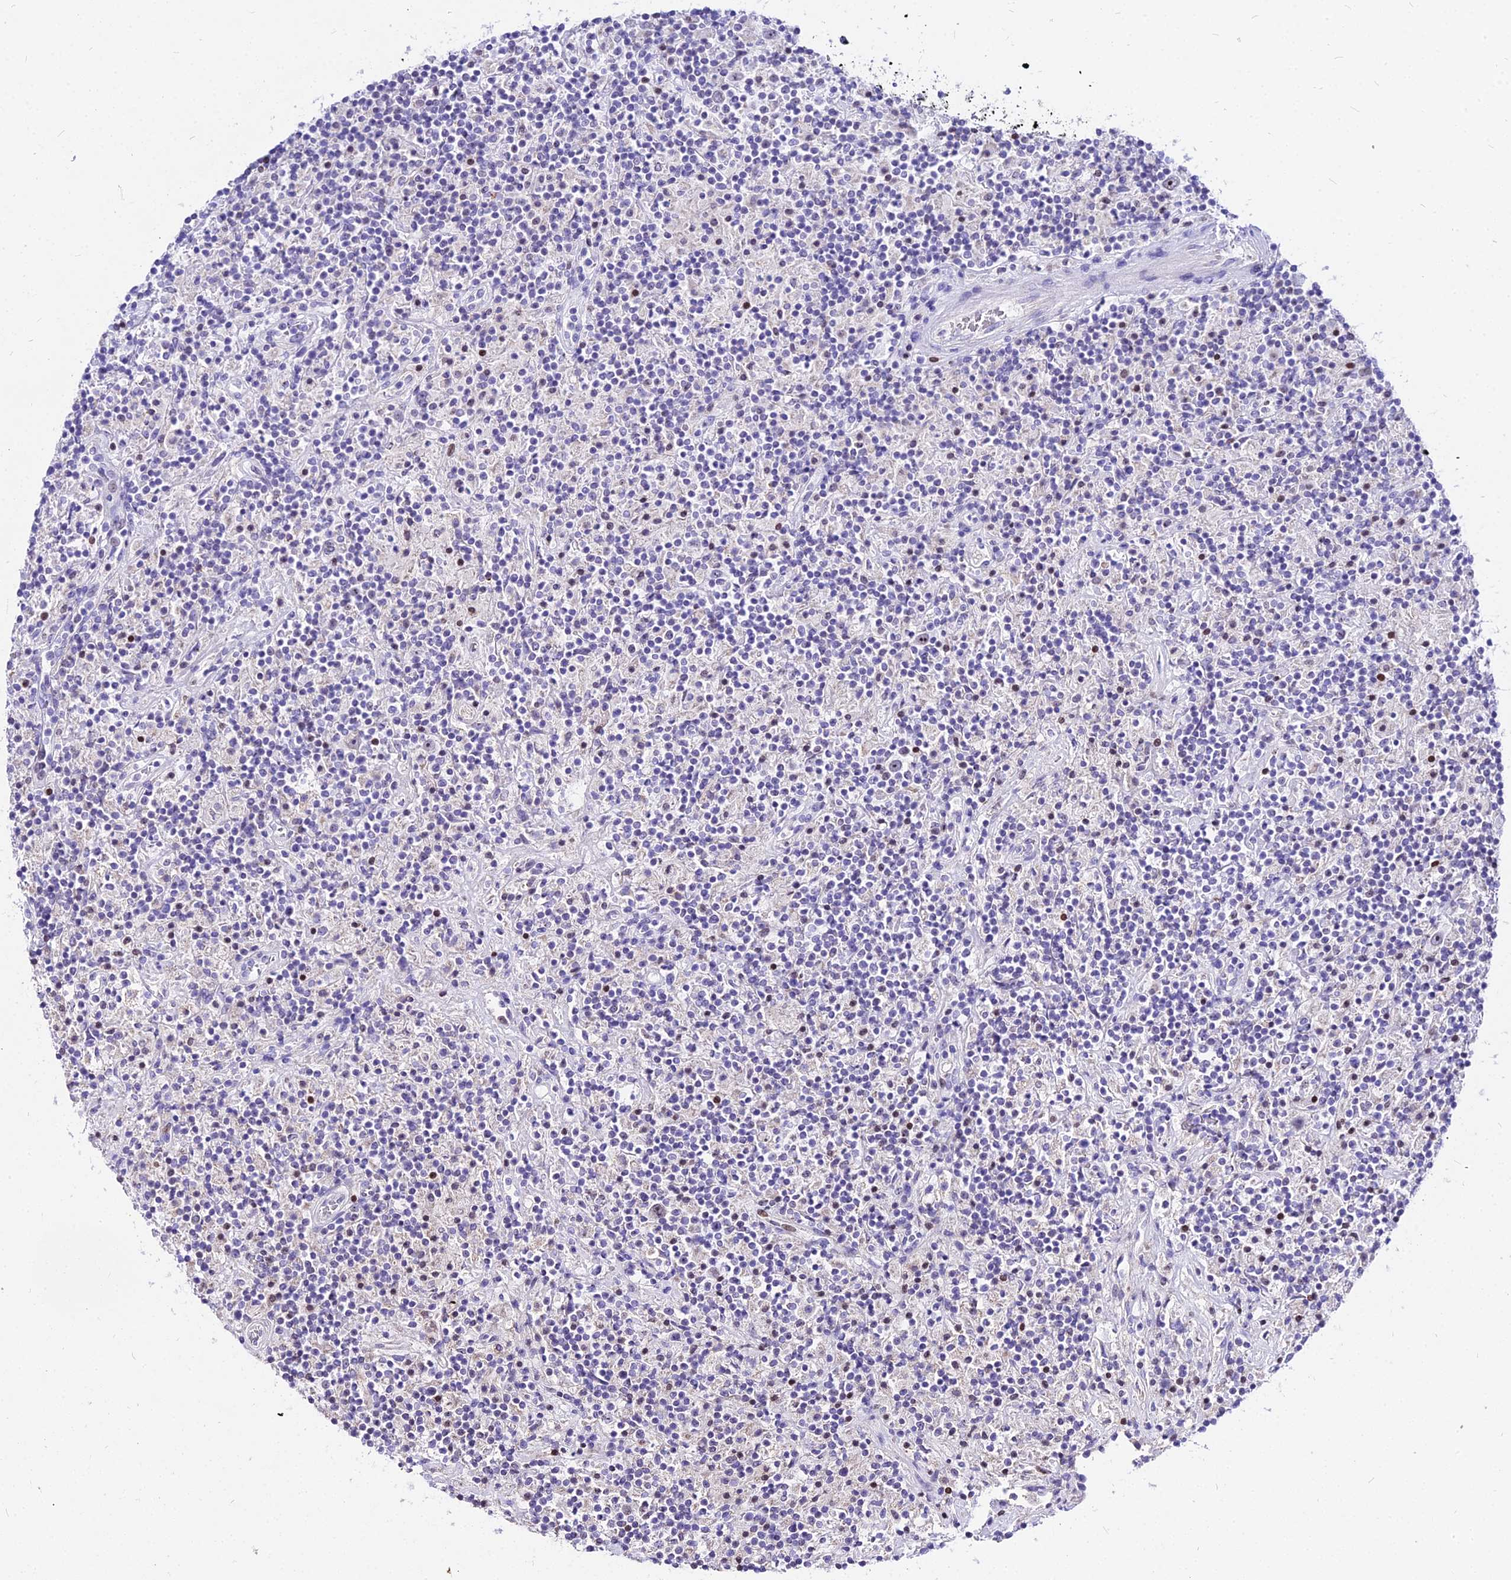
{"staining": {"intensity": "negative", "quantity": "none", "location": "none"}, "tissue": "lymphoma", "cell_type": "Tumor cells", "image_type": "cancer", "snomed": [{"axis": "morphology", "description": "Hodgkin's disease, NOS"}, {"axis": "topography", "description": "Lymph node"}], "caption": "DAB immunohistochemical staining of human lymphoma demonstrates no significant staining in tumor cells. The staining is performed using DAB (3,3'-diaminobenzidine) brown chromogen with nuclei counter-stained in using hematoxylin.", "gene": "CARD18", "patient": {"sex": "male", "age": 70}}